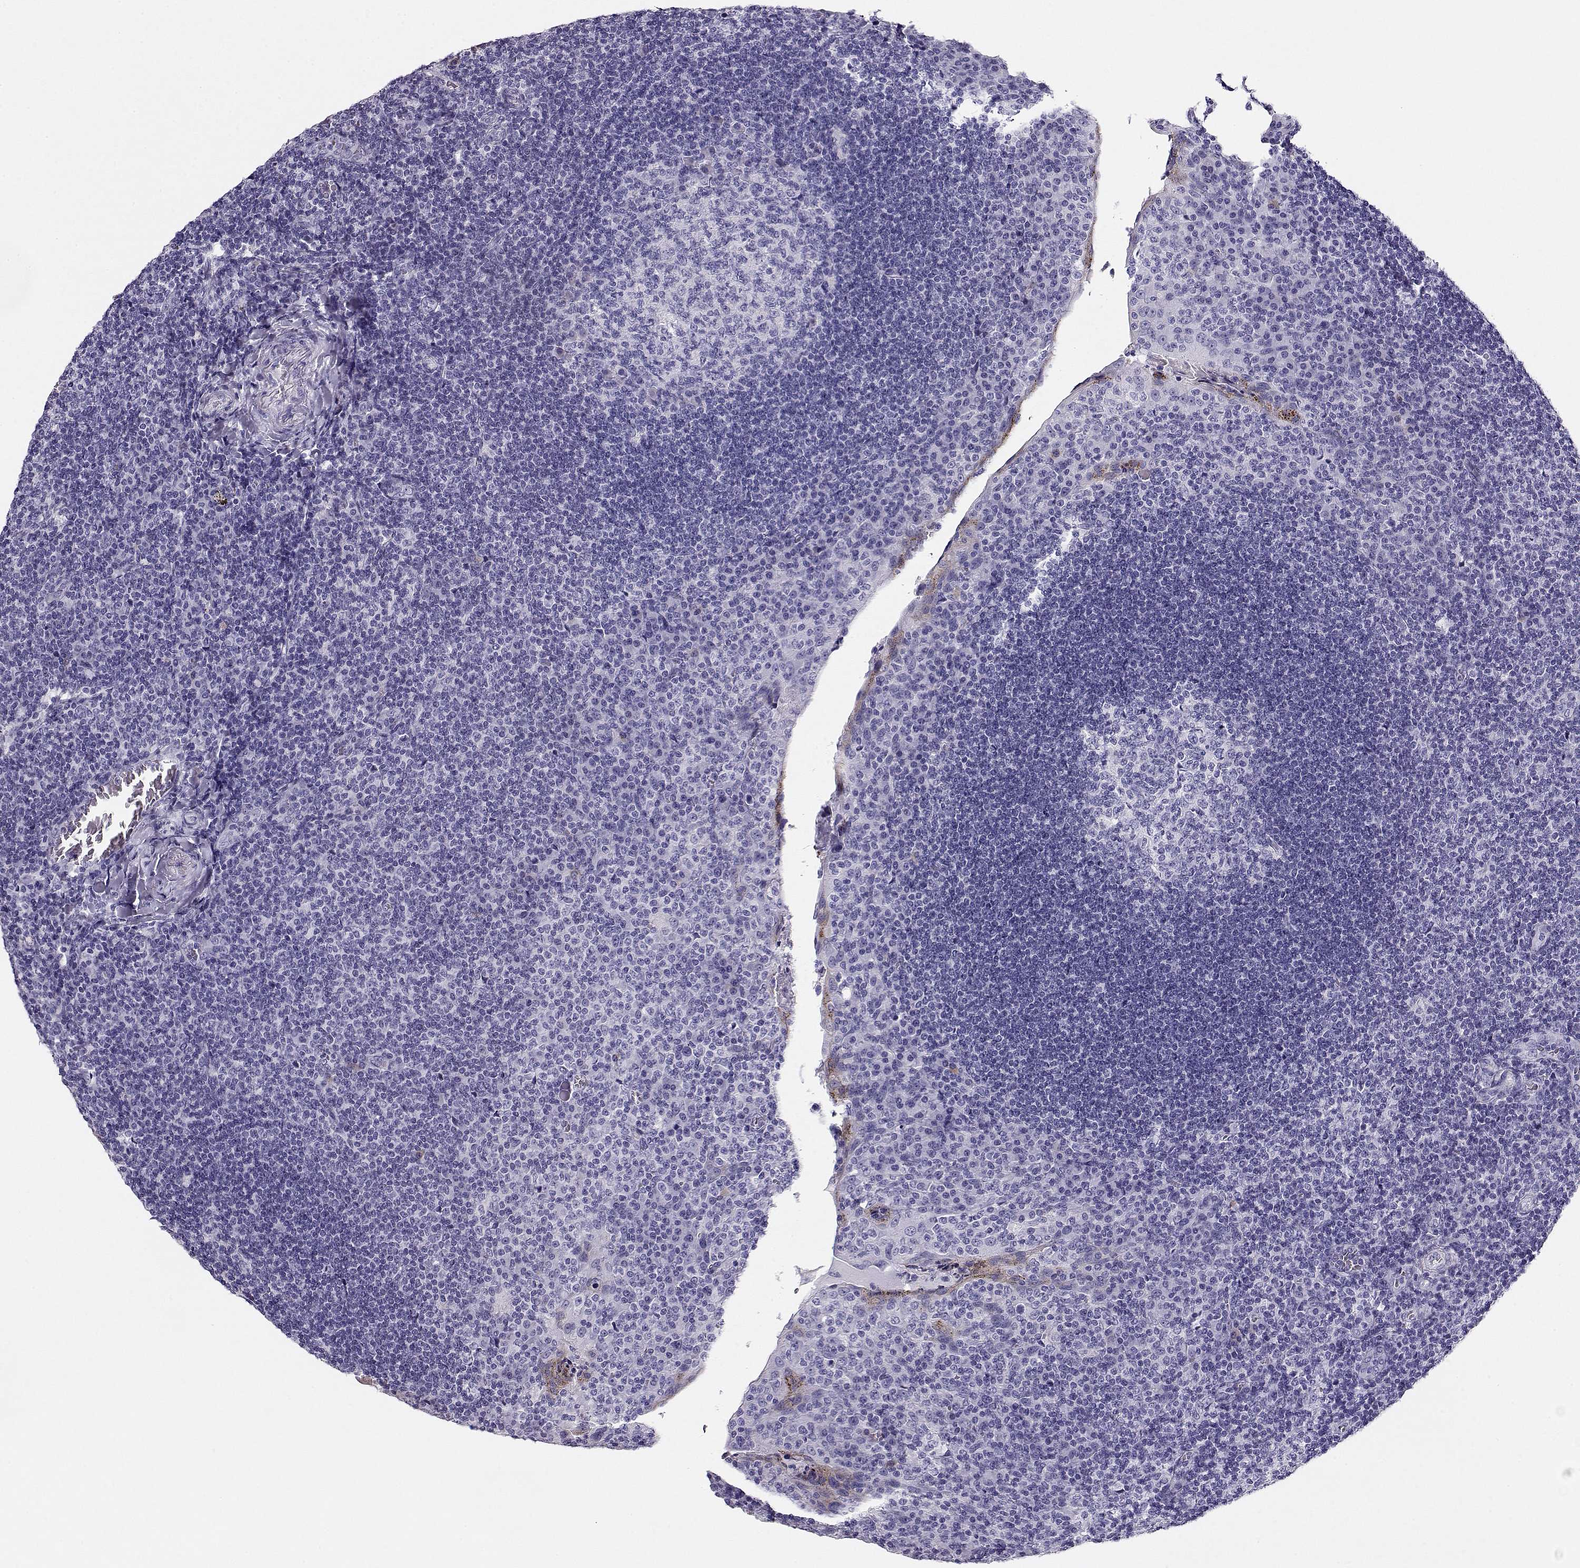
{"staining": {"intensity": "negative", "quantity": "none", "location": "none"}, "tissue": "tonsil", "cell_type": "Germinal center cells", "image_type": "normal", "snomed": [{"axis": "morphology", "description": "Normal tissue, NOS"}, {"axis": "topography", "description": "Tonsil"}], "caption": "DAB immunohistochemical staining of normal tonsil shows no significant expression in germinal center cells.", "gene": "CRX", "patient": {"sex": "male", "age": 17}}